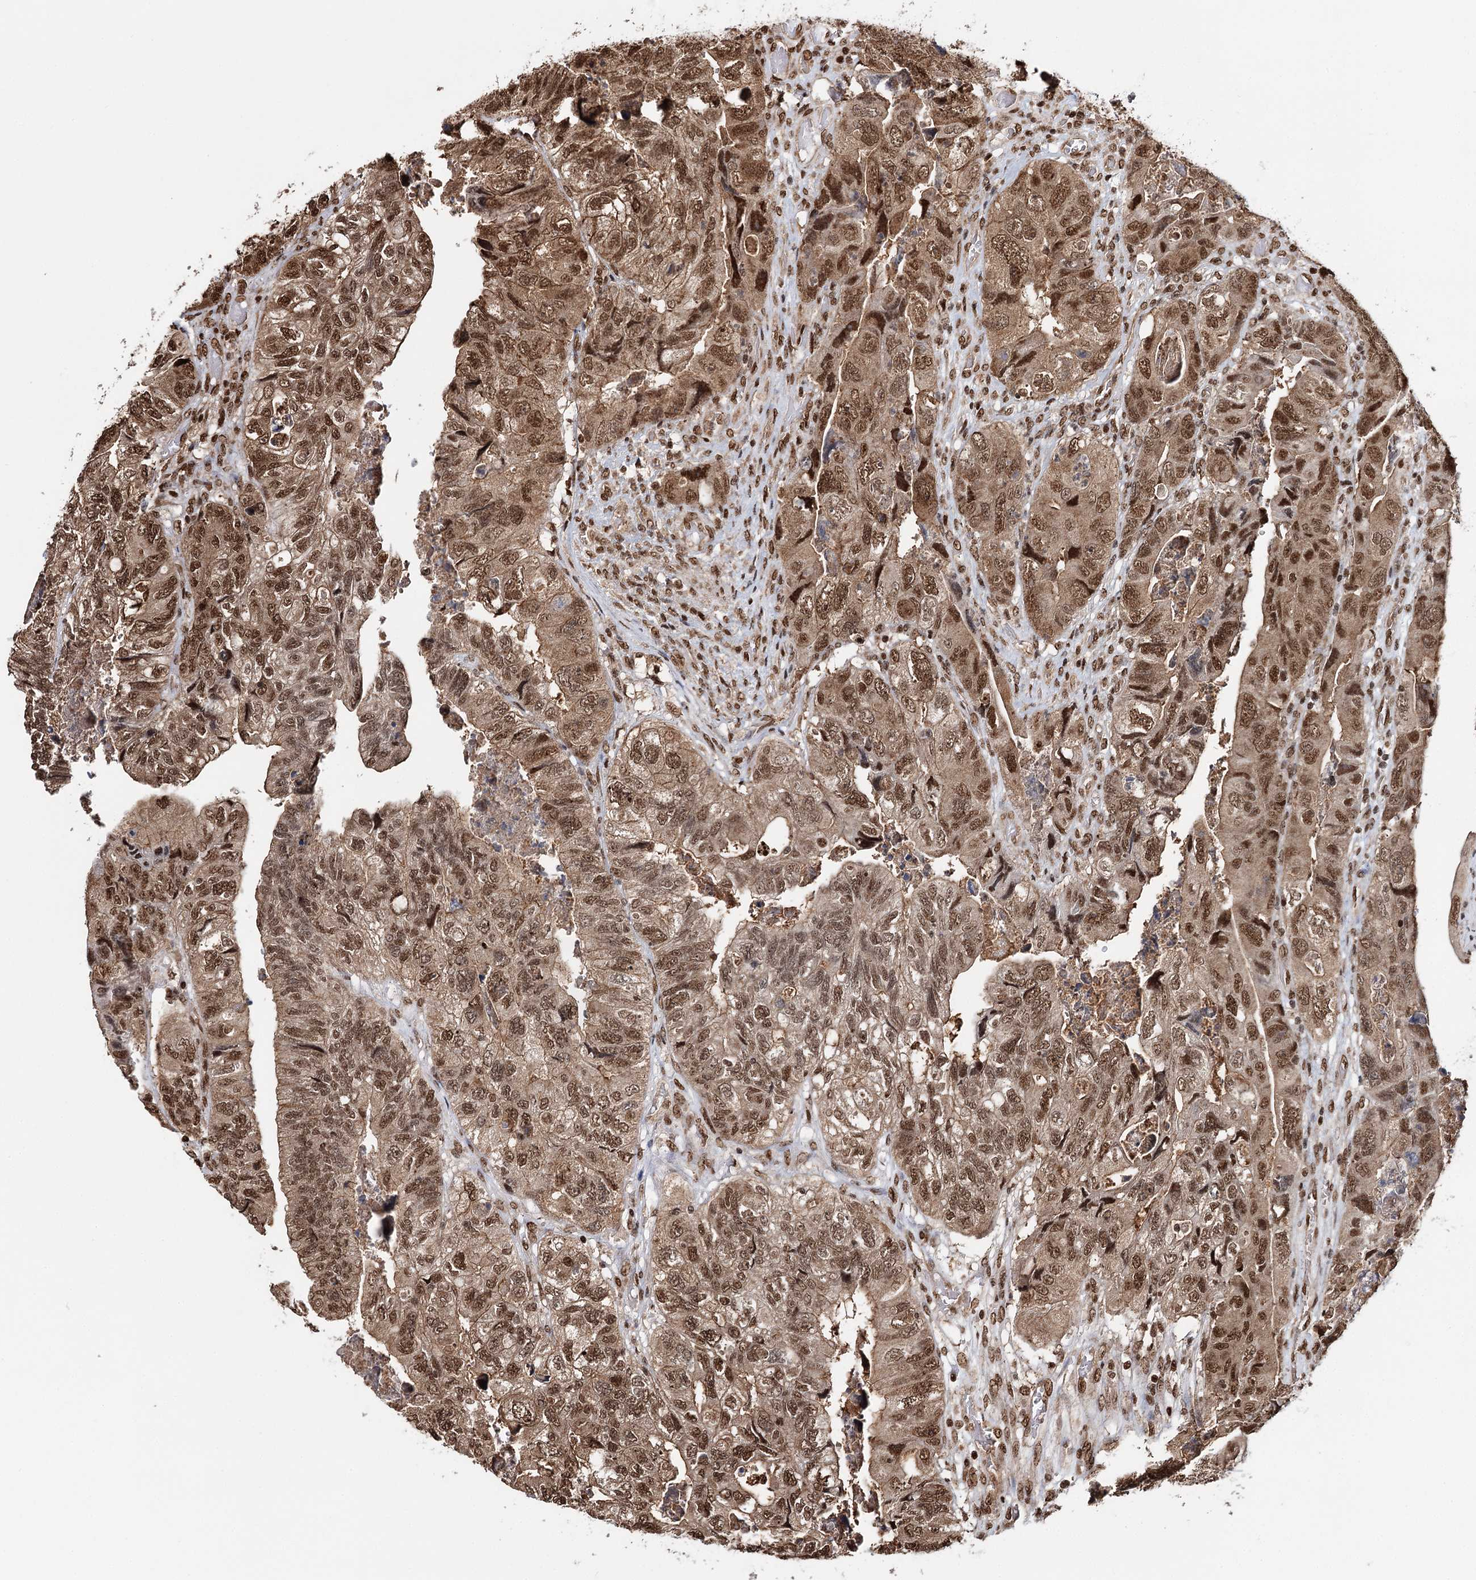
{"staining": {"intensity": "moderate", "quantity": ">75%", "location": "cytoplasmic/membranous,nuclear"}, "tissue": "colorectal cancer", "cell_type": "Tumor cells", "image_type": "cancer", "snomed": [{"axis": "morphology", "description": "Adenocarcinoma, NOS"}, {"axis": "topography", "description": "Rectum"}], "caption": "Brown immunohistochemical staining in adenocarcinoma (colorectal) displays moderate cytoplasmic/membranous and nuclear staining in about >75% of tumor cells.", "gene": "RPS27A", "patient": {"sex": "male", "age": 63}}